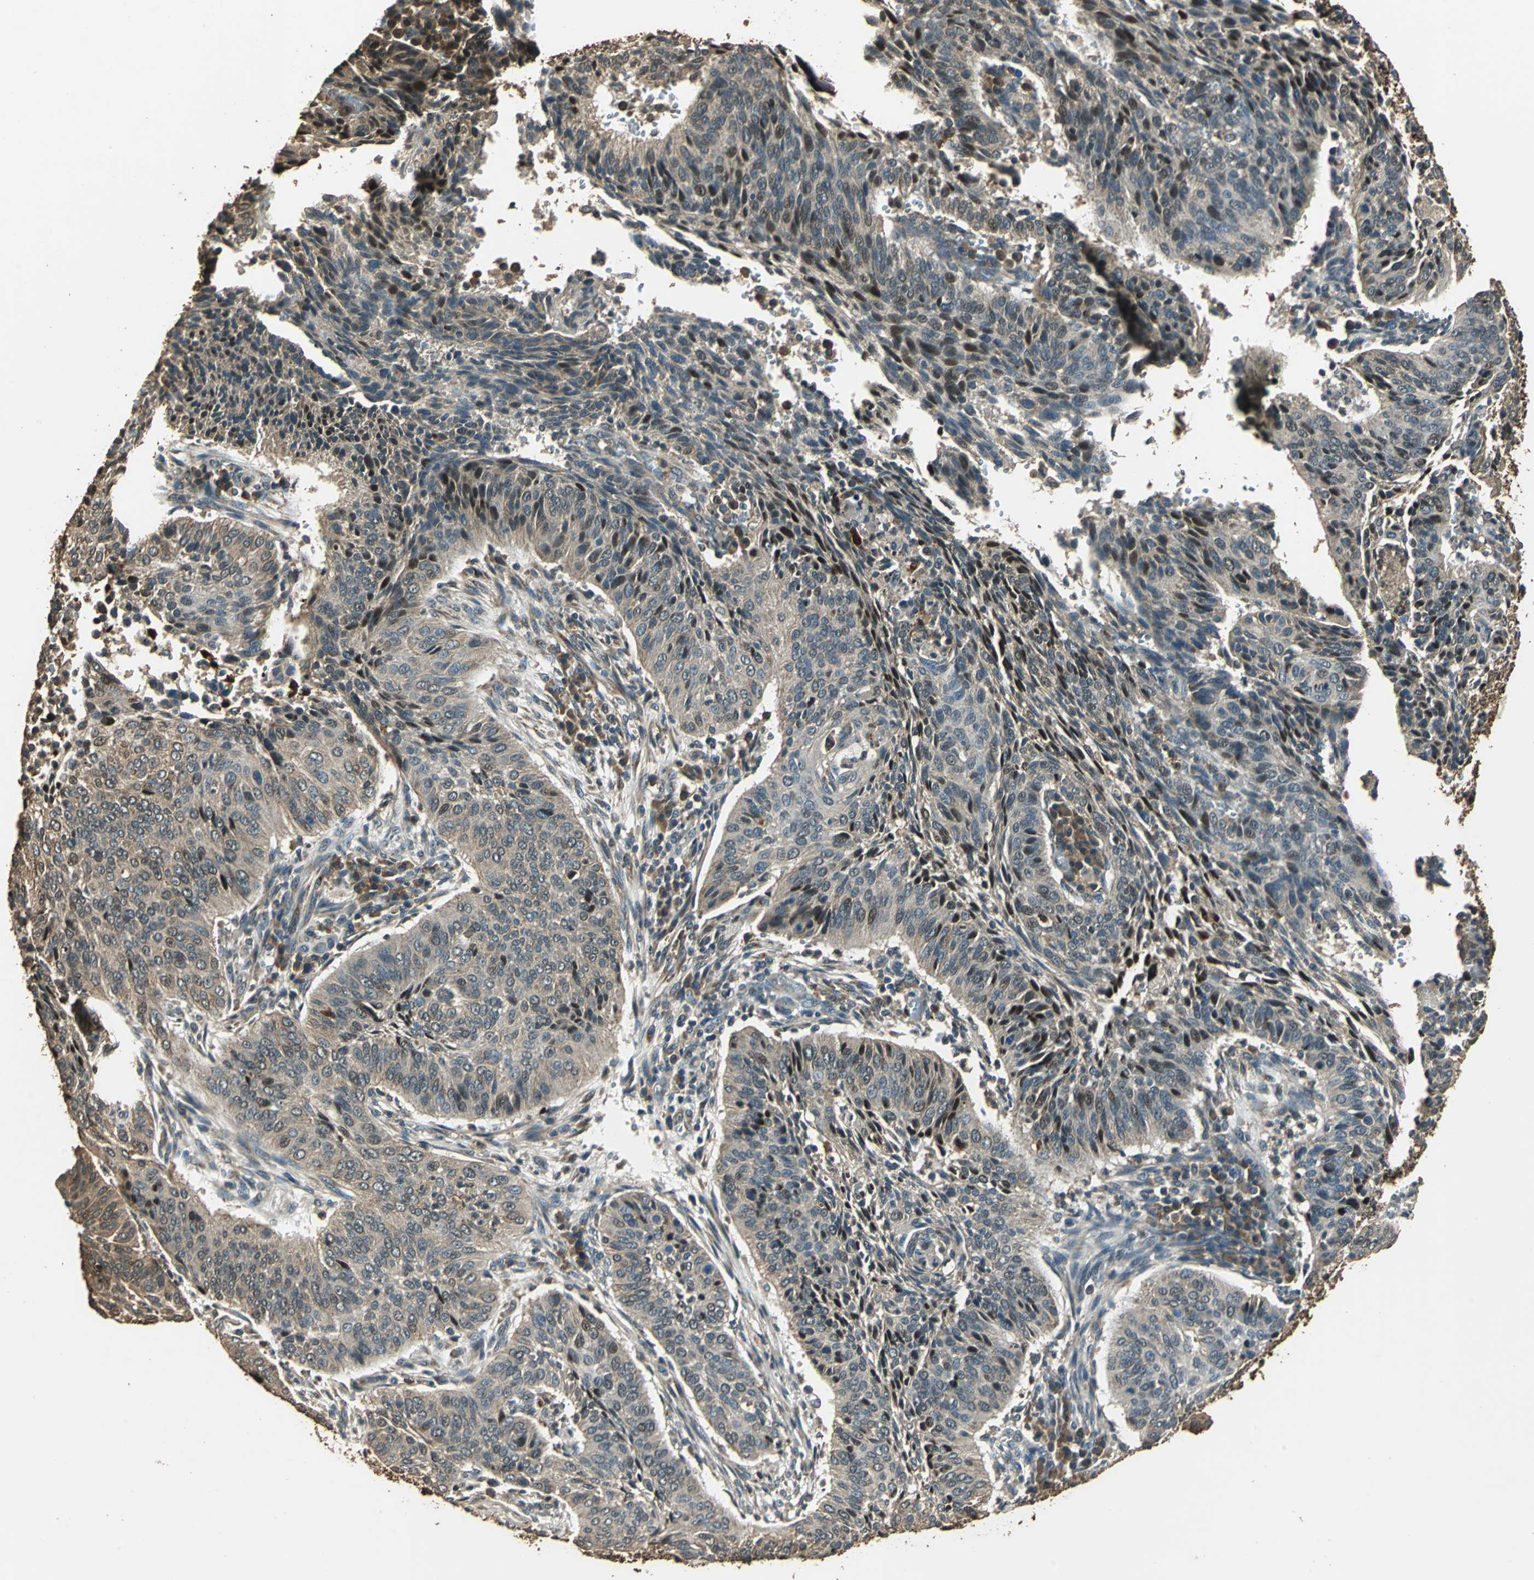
{"staining": {"intensity": "weak", "quantity": ">75%", "location": "cytoplasmic/membranous,nuclear"}, "tissue": "cervical cancer", "cell_type": "Tumor cells", "image_type": "cancer", "snomed": [{"axis": "morphology", "description": "Squamous cell carcinoma, NOS"}, {"axis": "topography", "description": "Cervix"}], "caption": "Cervical cancer (squamous cell carcinoma) tissue reveals weak cytoplasmic/membranous and nuclear staining in about >75% of tumor cells, visualized by immunohistochemistry. (DAB (3,3'-diaminobenzidine) = brown stain, brightfield microscopy at high magnification).", "gene": "TMPRSS4", "patient": {"sex": "female", "age": 39}}